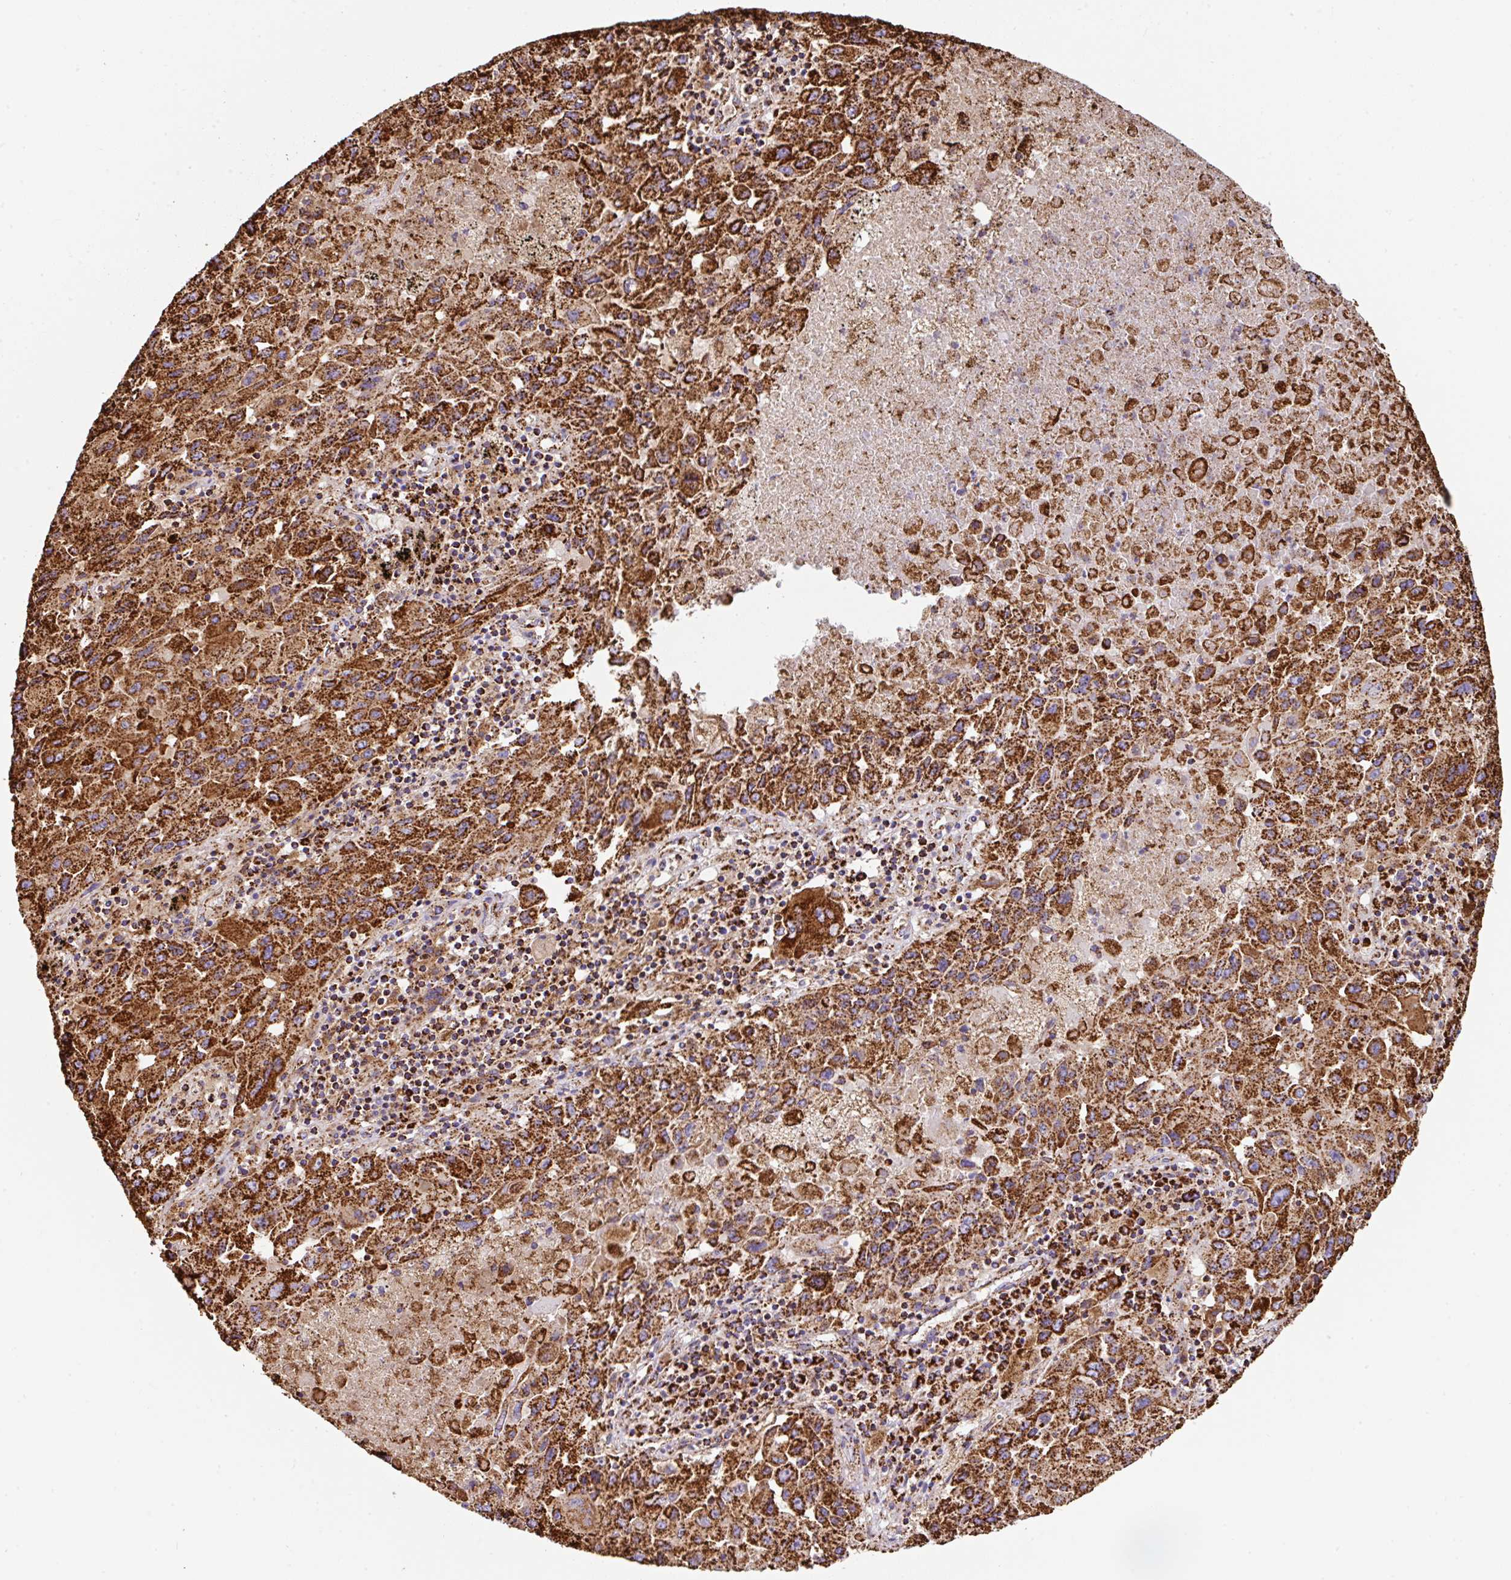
{"staining": {"intensity": "strong", "quantity": ">75%", "location": "cytoplasmic/membranous"}, "tissue": "lung cancer", "cell_type": "Tumor cells", "image_type": "cancer", "snomed": [{"axis": "morphology", "description": "Squamous cell carcinoma, NOS"}, {"axis": "topography", "description": "Lung"}], "caption": "Squamous cell carcinoma (lung) stained for a protein demonstrates strong cytoplasmic/membranous positivity in tumor cells.", "gene": "ANKRD33B", "patient": {"sex": "male", "age": 63}}